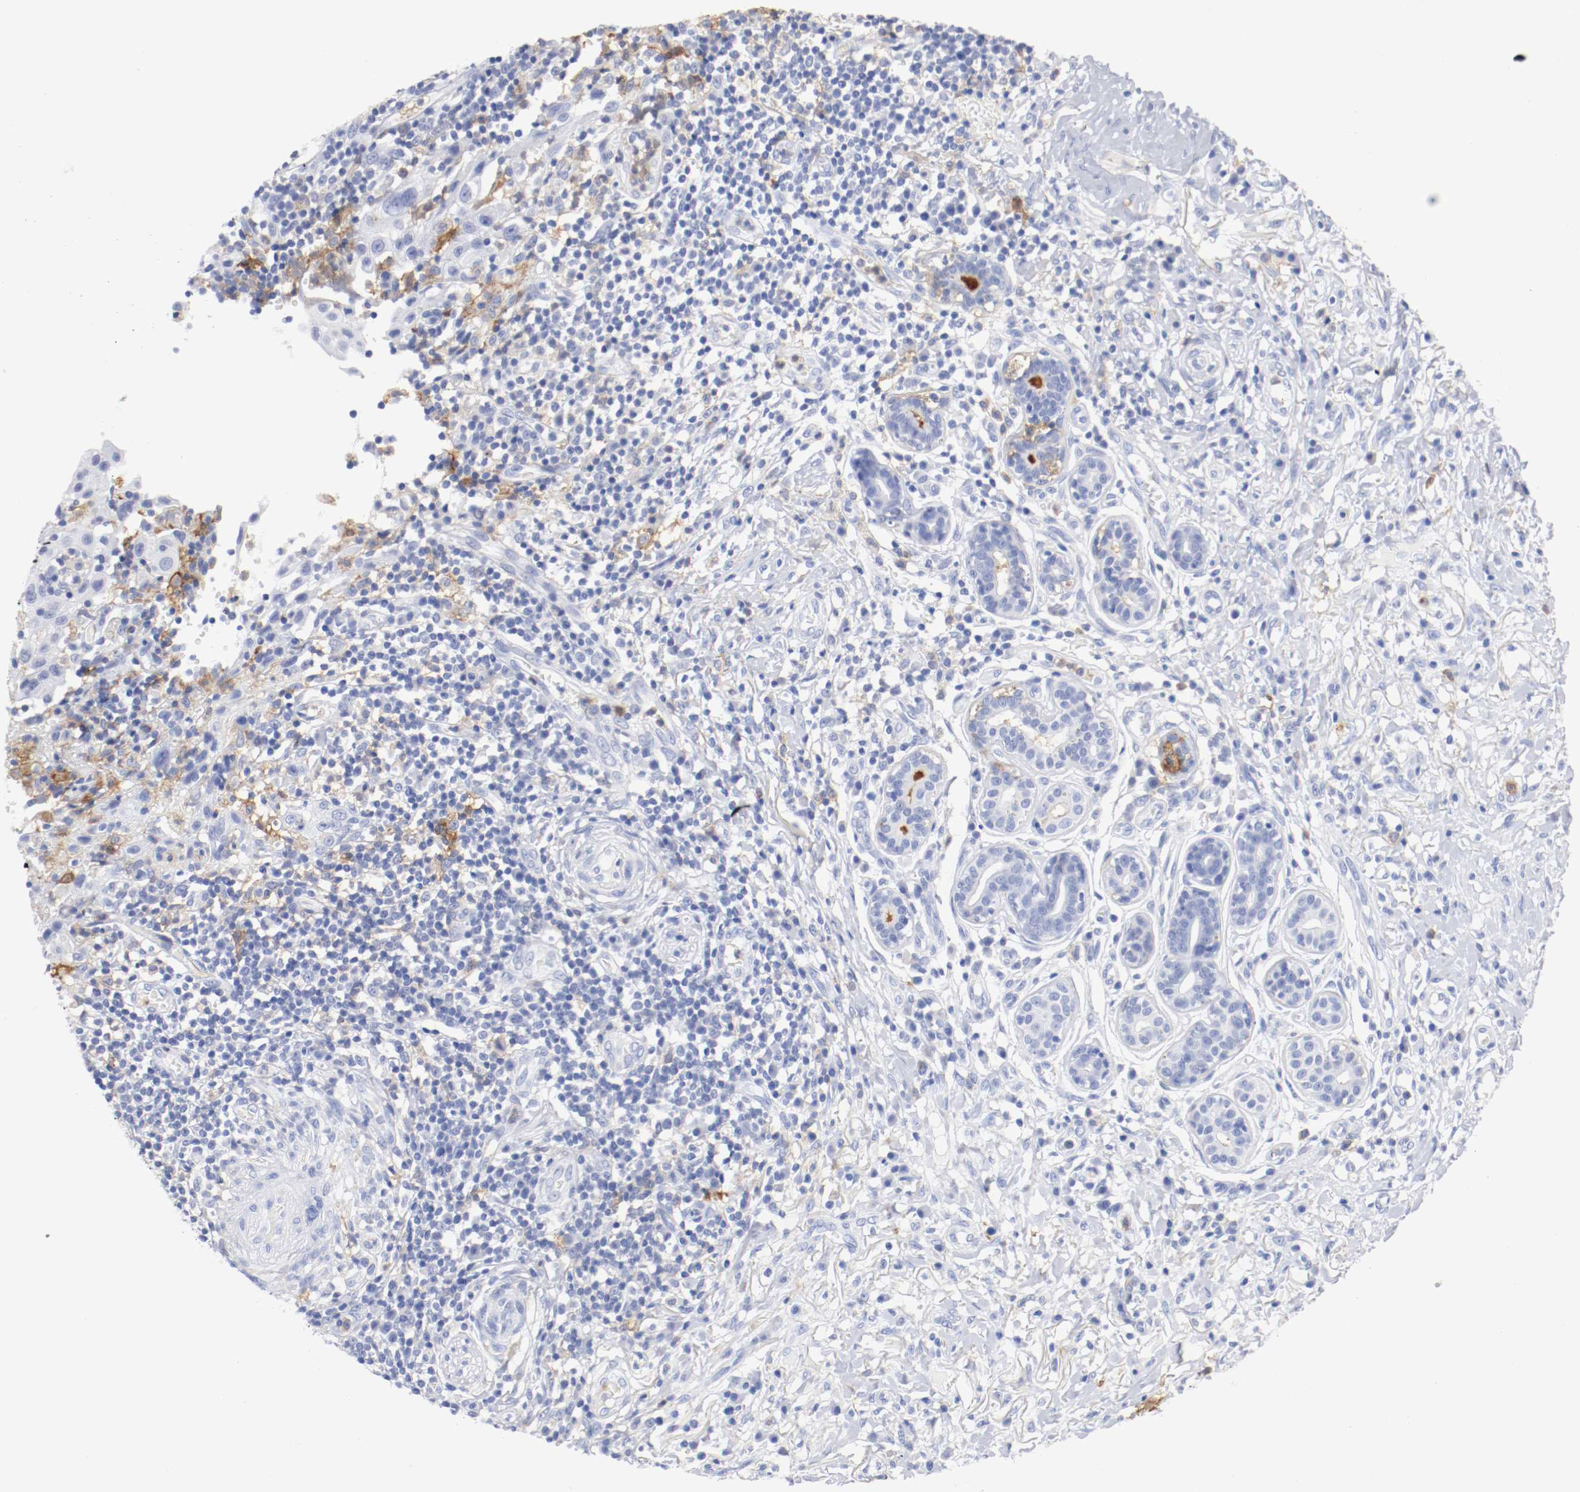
{"staining": {"intensity": "negative", "quantity": "none", "location": "none"}, "tissue": "thyroid cancer", "cell_type": "Tumor cells", "image_type": "cancer", "snomed": [{"axis": "morphology", "description": "Carcinoma, NOS"}, {"axis": "topography", "description": "Thyroid gland"}], "caption": "Protein analysis of thyroid cancer (carcinoma) displays no significant staining in tumor cells.", "gene": "ITGAX", "patient": {"sex": "female", "age": 77}}